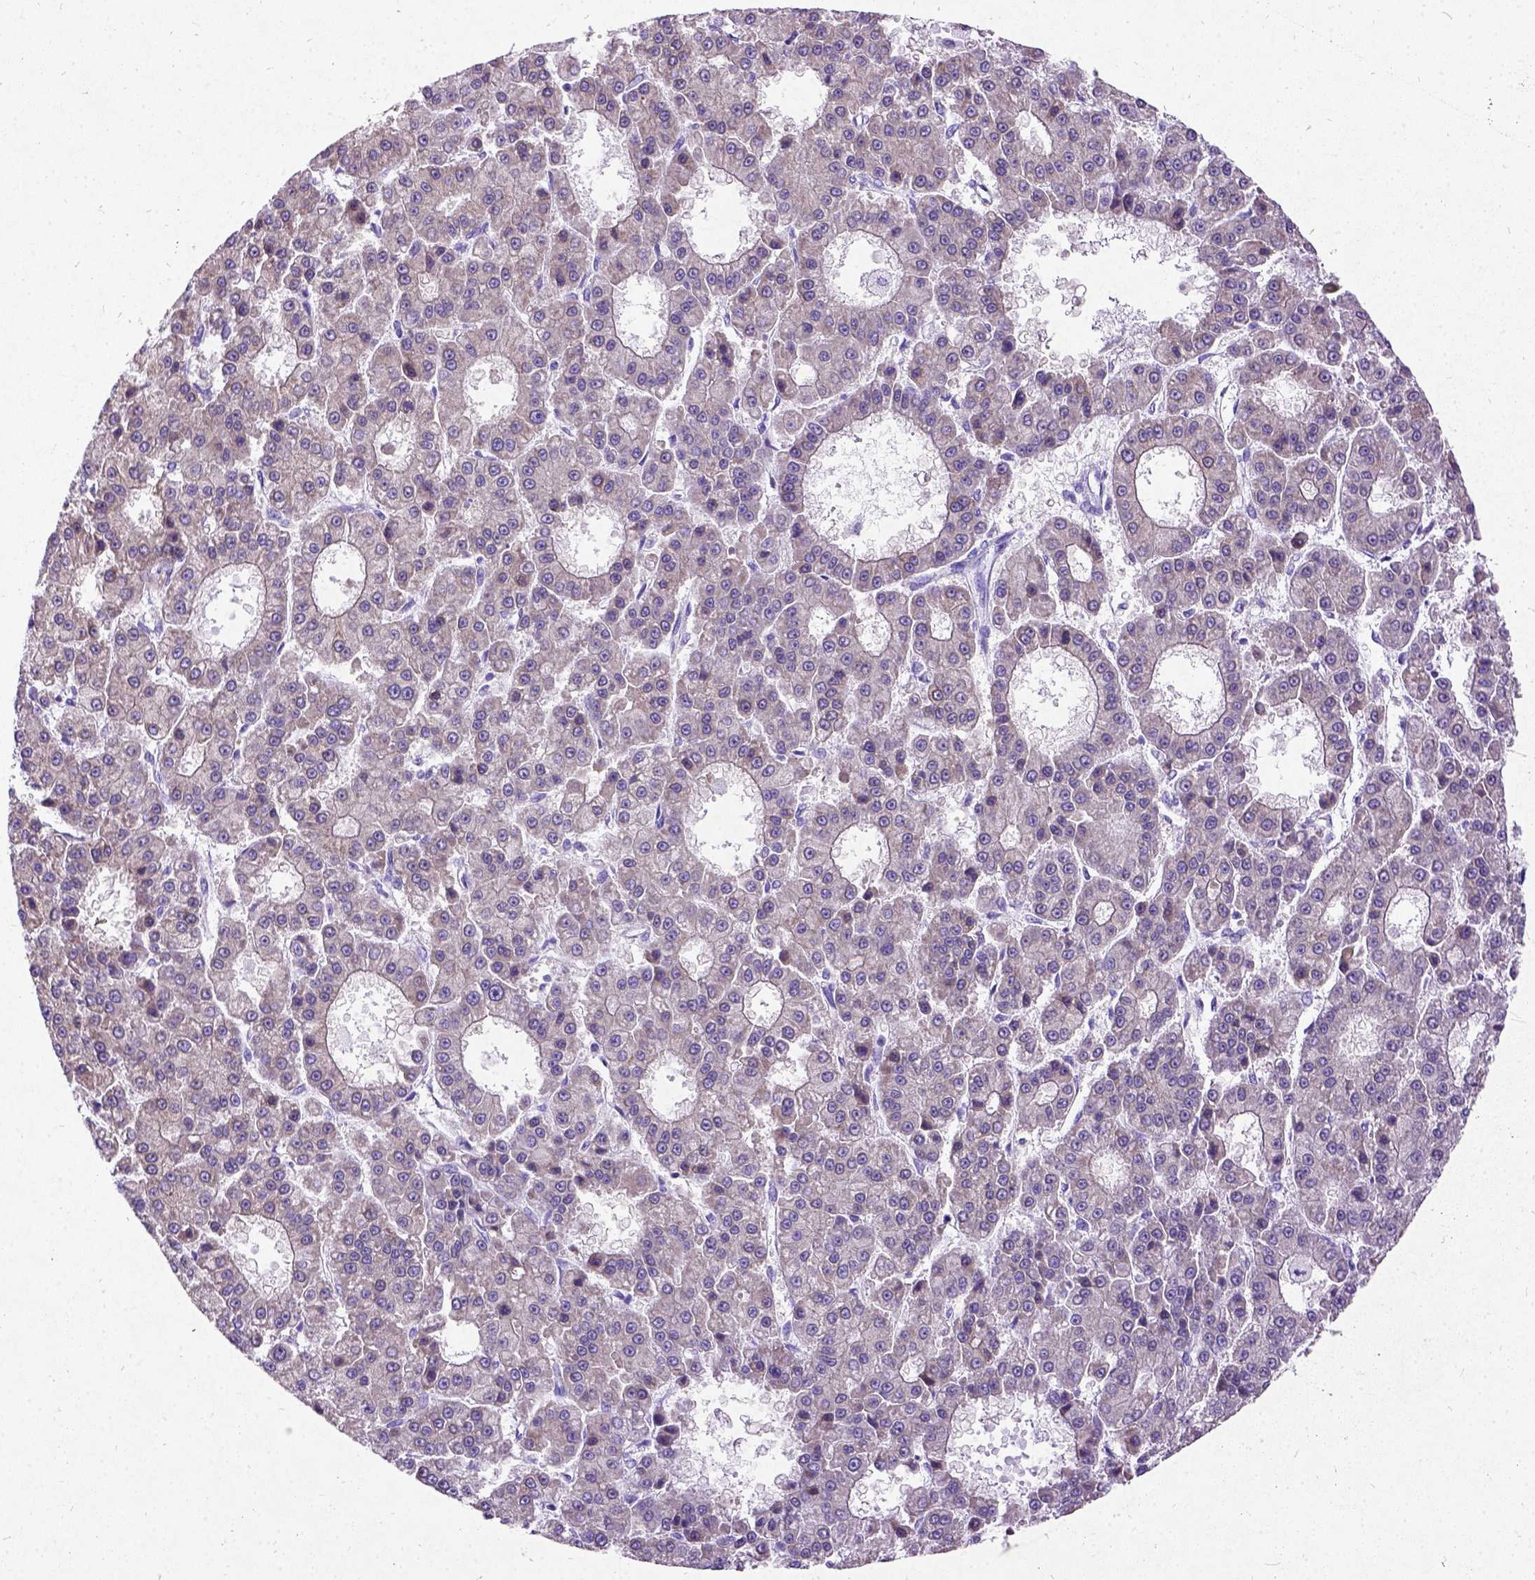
{"staining": {"intensity": "weak", "quantity": ">75%", "location": "cytoplasmic/membranous"}, "tissue": "liver cancer", "cell_type": "Tumor cells", "image_type": "cancer", "snomed": [{"axis": "morphology", "description": "Carcinoma, Hepatocellular, NOS"}, {"axis": "topography", "description": "Liver"}], "caption": "This photomicrograph displays immunohistochemistry (IHC) staining of human liver cancer (hepatocellular carcinoma), with low weak cytoplasmic/membranous staining in approximately >75% of tumor cells.", "gene": "NEUROD4", "patient": {"sex": "male", "age": 70}}